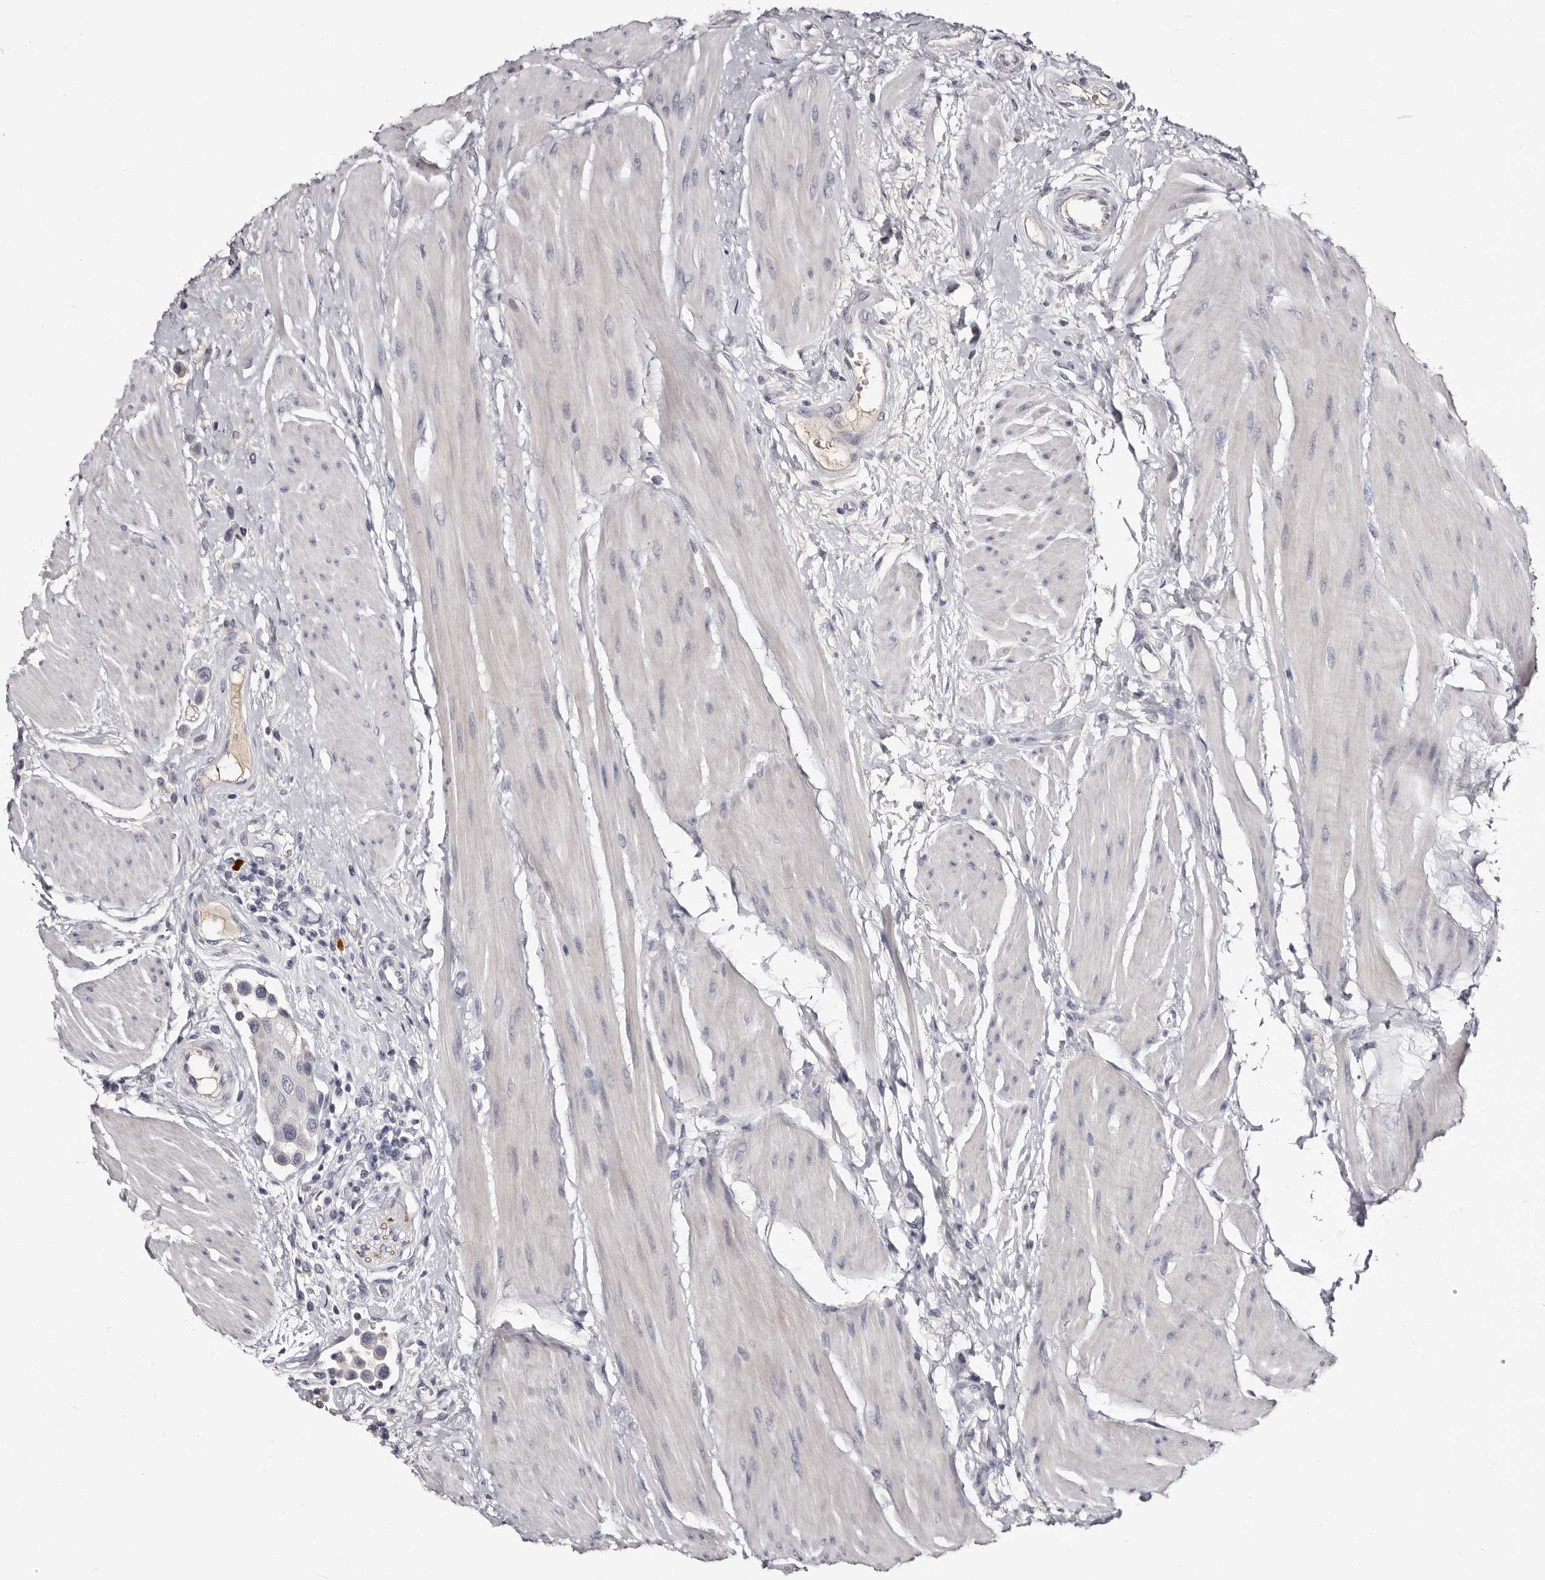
{"staining": {"intensity": "negative", "quantity": "none", "location": "none"}, "tissue": "urothelial cancer", "cell_type": "Tumor cells", "image_type": "cancer", "snomed": [{"axis": "morphology", "description": "Urothelial carcinoma, High grade"}, {"axis": "topography", "description": "Urinary bladder"}], "caption": "There is no significant expression in tumor cells of urothelial cancer. The staining was performed using DAB (3,3'-diaminobenzidine) to visualize the protein expression in brown, while the nuclei were stained in blue with hematoxylin (Magnification: 20x).", "gene": "TBC1D22B", "patient": {"sex": "male", "age": 50}}